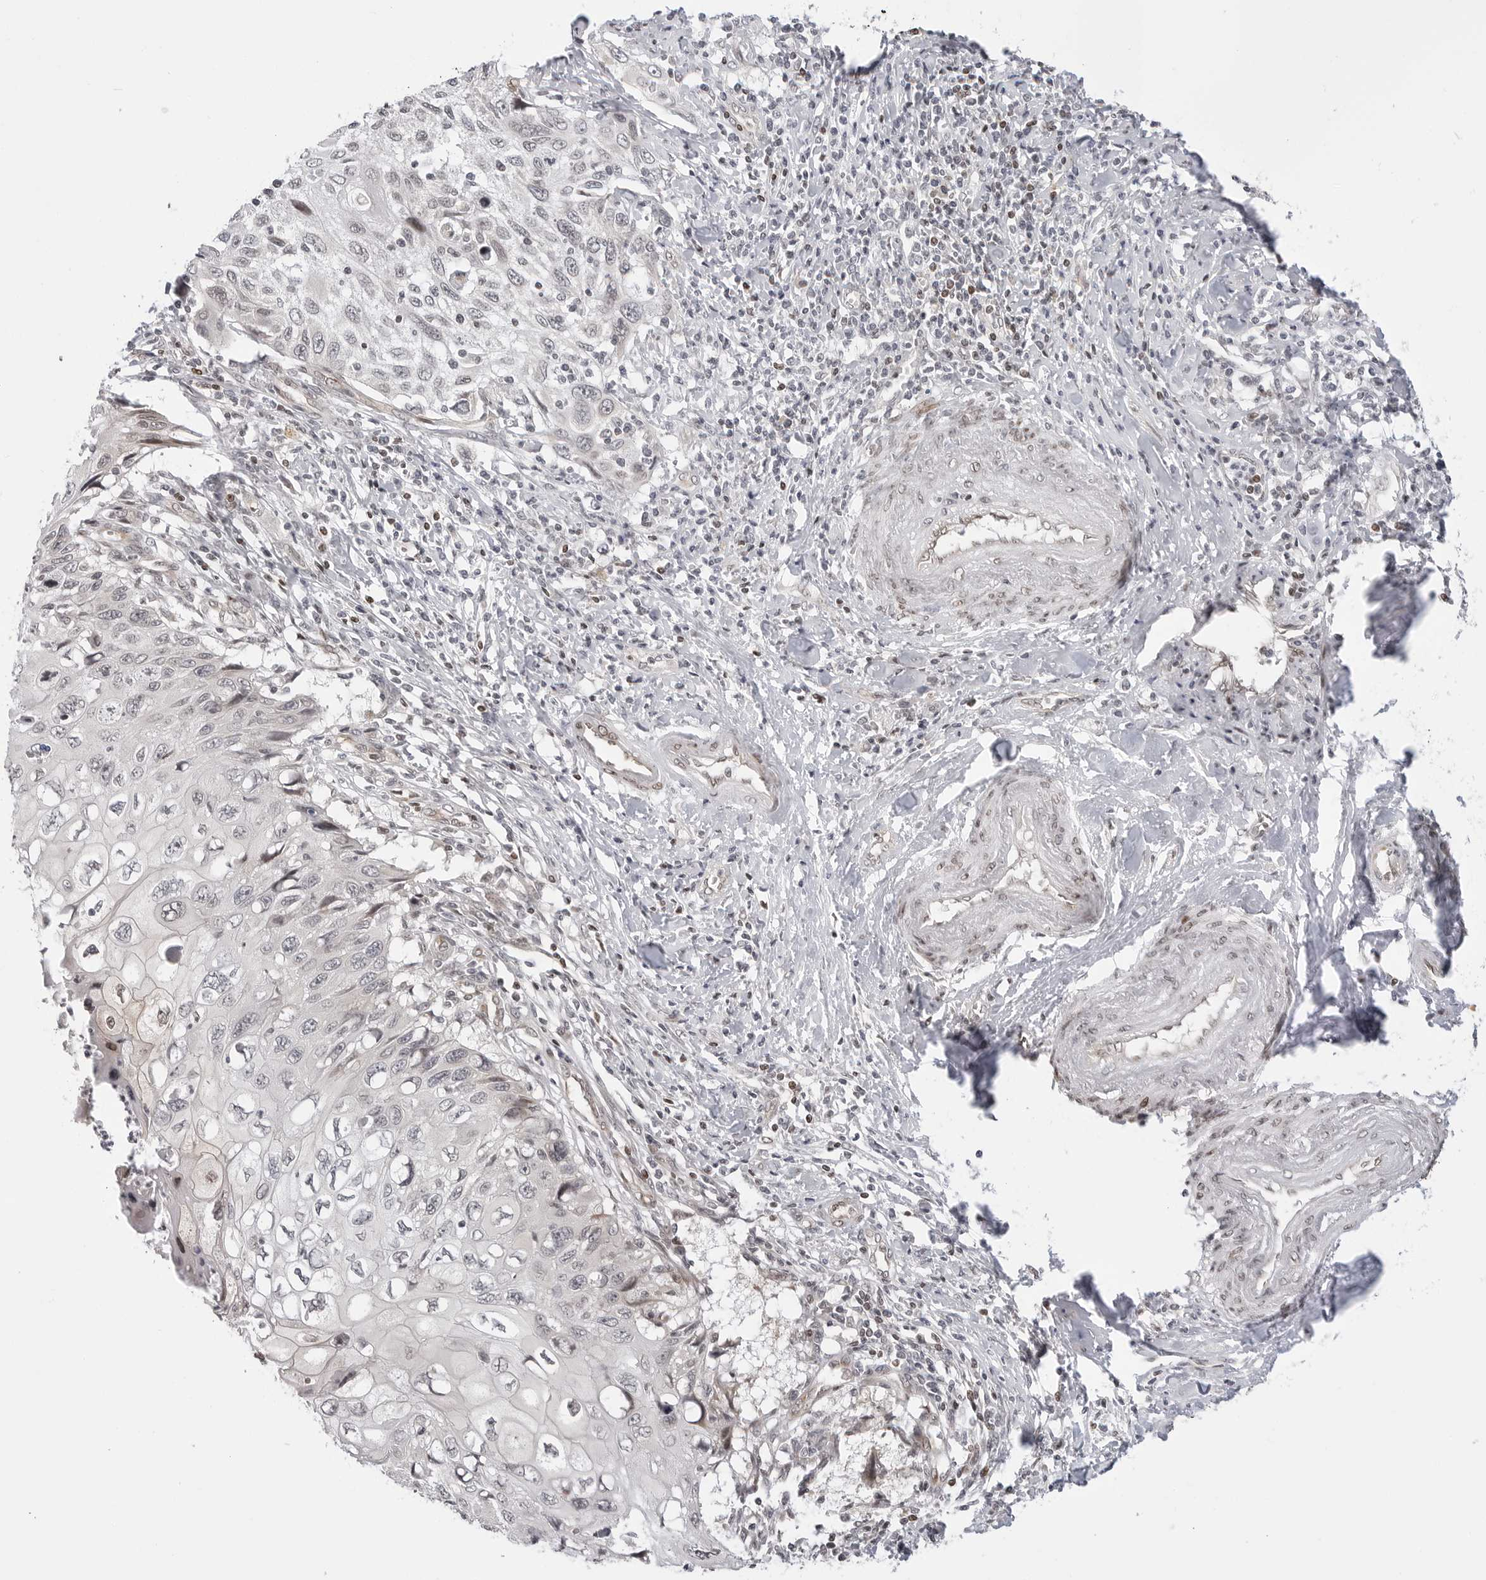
{"staining": {"intensity": "negative", "quantity": "none", "location": "none"}, "tissue": "cervical cancer", "cell_type": "Tumor cells", "image_type": "cancer", "snomed": [{"axis": "morphology", "description": "Squamous cell carcinoma, NOS"}, {"axis": "topography", "description": "Cervix"}], "caption": "Tumor cells are negative for protein expression in human squamous cell carcinoma (cervical).", "gene": "C8orf33", "patient": {"sex": "female", "age": 70}}